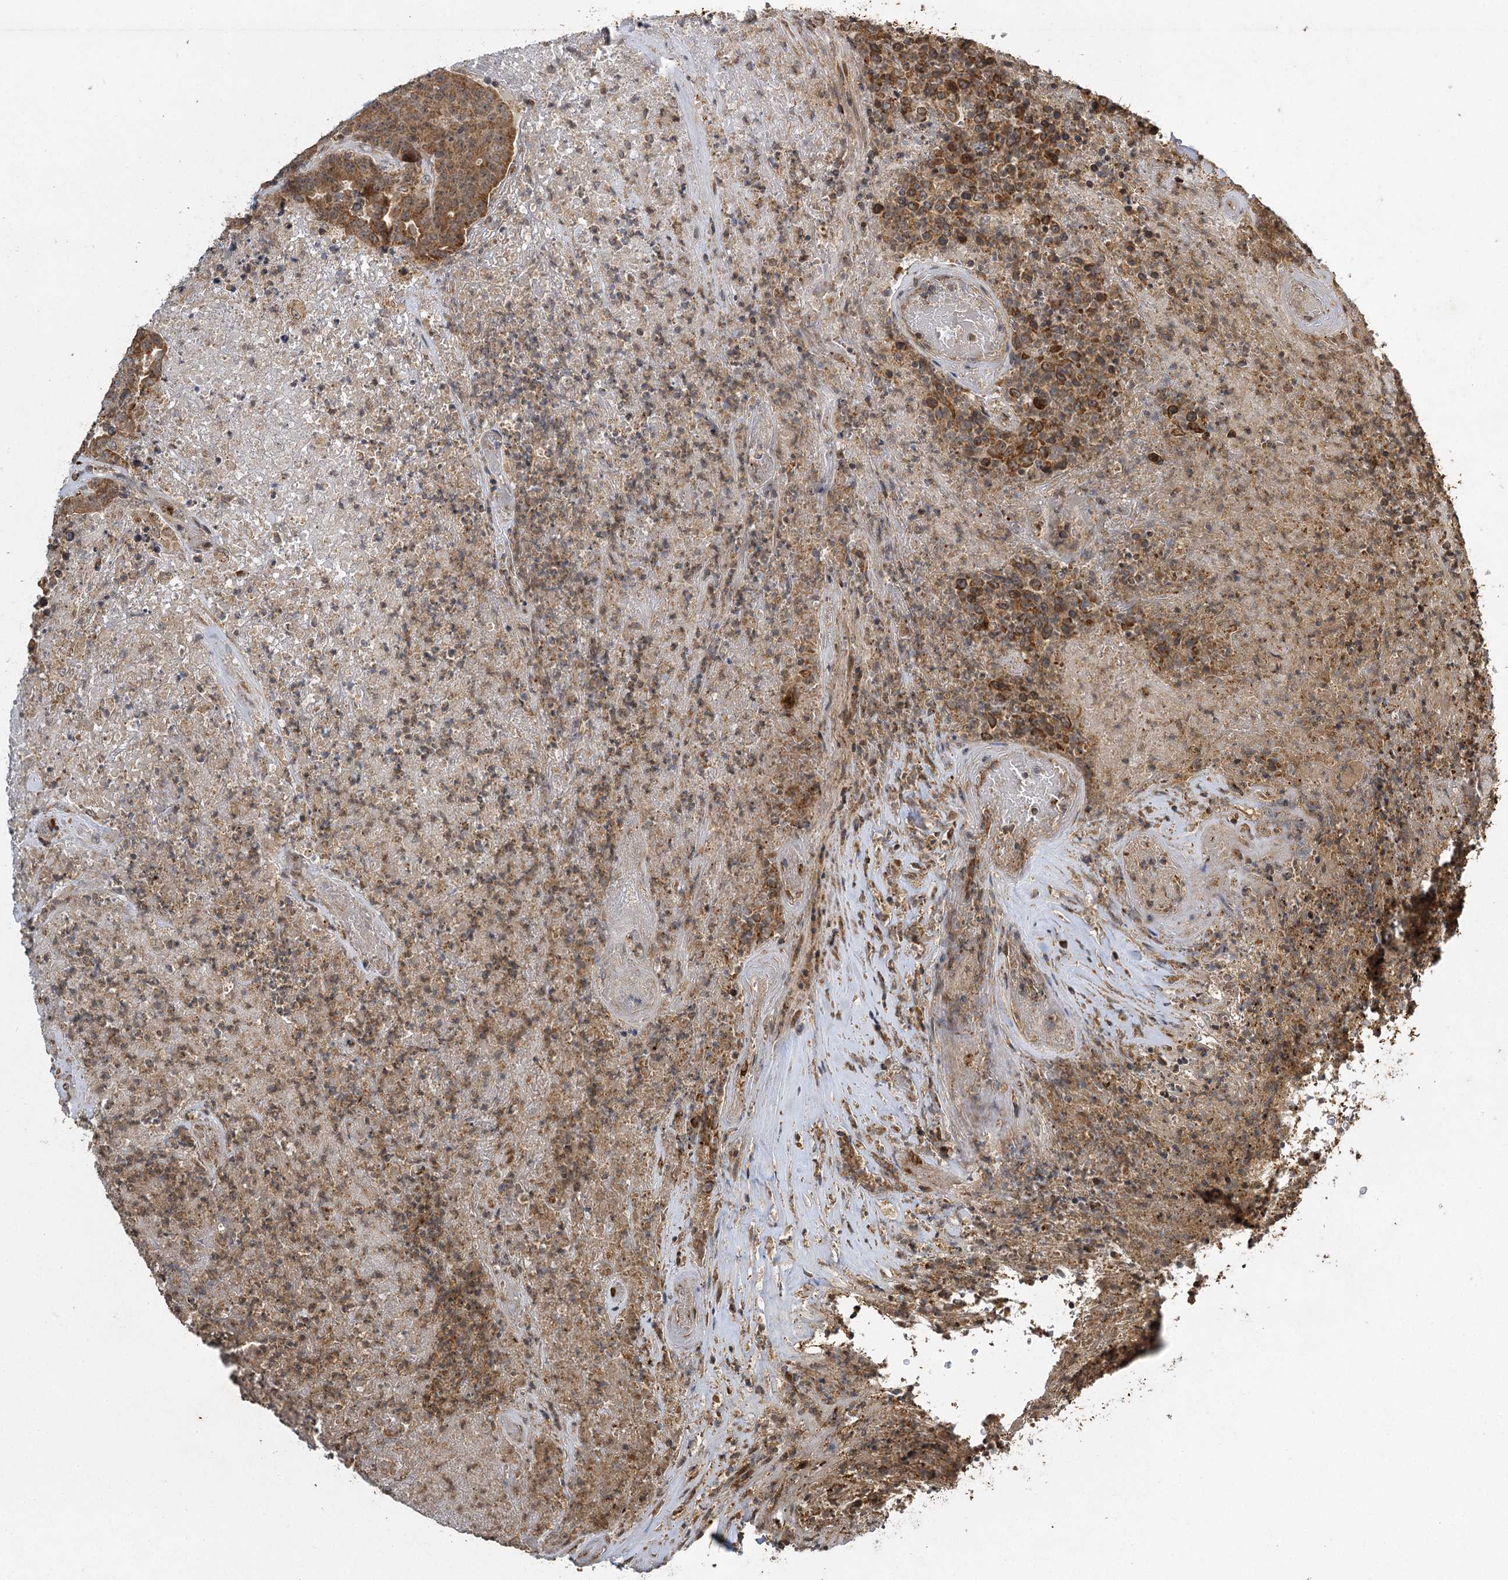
{"staining": {"intensity": "strong", "quantity": ">75%", "location": "cytoplasmic/membranous"}, "tissue": "colorectal cancer", "cell_type": "Tumor cells", "image_type": "cancer", "snomed": [{"axis": "morphology", "description": "Adenocarcinoma, NOS"}, {"axis": "topography", "description": "Colon"}], "caption": "Tumor cells reveal high levels of strong cytoplasmic/membranous positivity in approximately >75% of cells in colorectal cancer. (brown staining indicates protein expression, while blue staining denotes nuclei).", "gene": "IL11RA", "patient": {"sex": "female", "age": 75}}